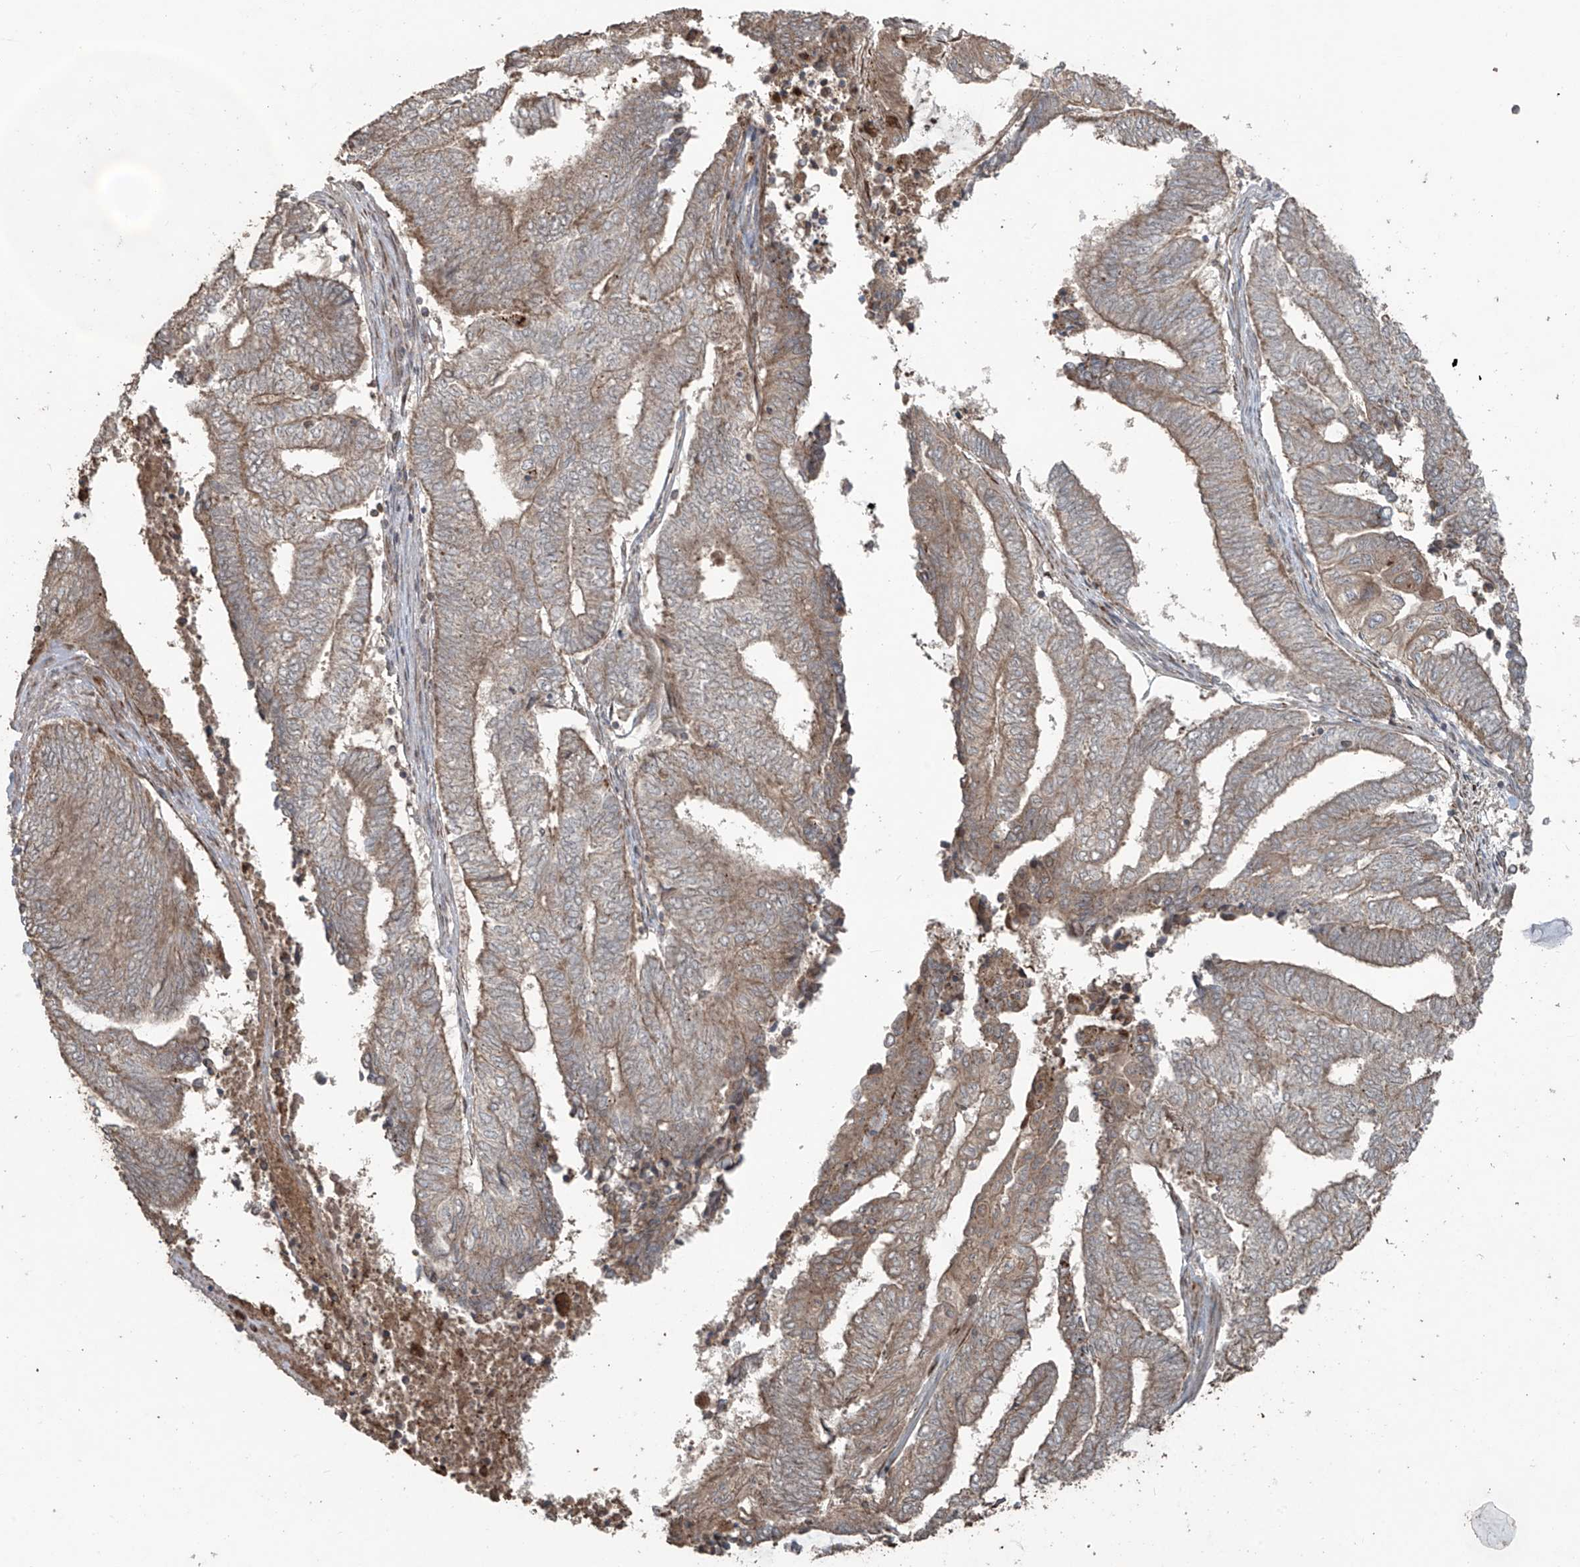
{"staining": {"intensity": "weak", "quantity": "25%-75%", "location": "cytoplasmic/membranous"}, "tissue": "endometrial cancer", "cell_type": "Tumor cells", "image_type": "cancer", "snomed": [{"axis": "morphology", "description": "Adenocarcinoma, NOS"}, {"axis": "topography", "description": "Uterus"}, {"axis": "topography", "description": "Endometrium"}], "caption": "Endometrial cancer tissue demonstrates weak cytoplasmic/membranous expression in approximately 25%-75% of tumor cells (IHC, brightfield microscopy, high magnification).", "gene": "PGPEP1", "patient": {"sex": "female", "age": 70}}